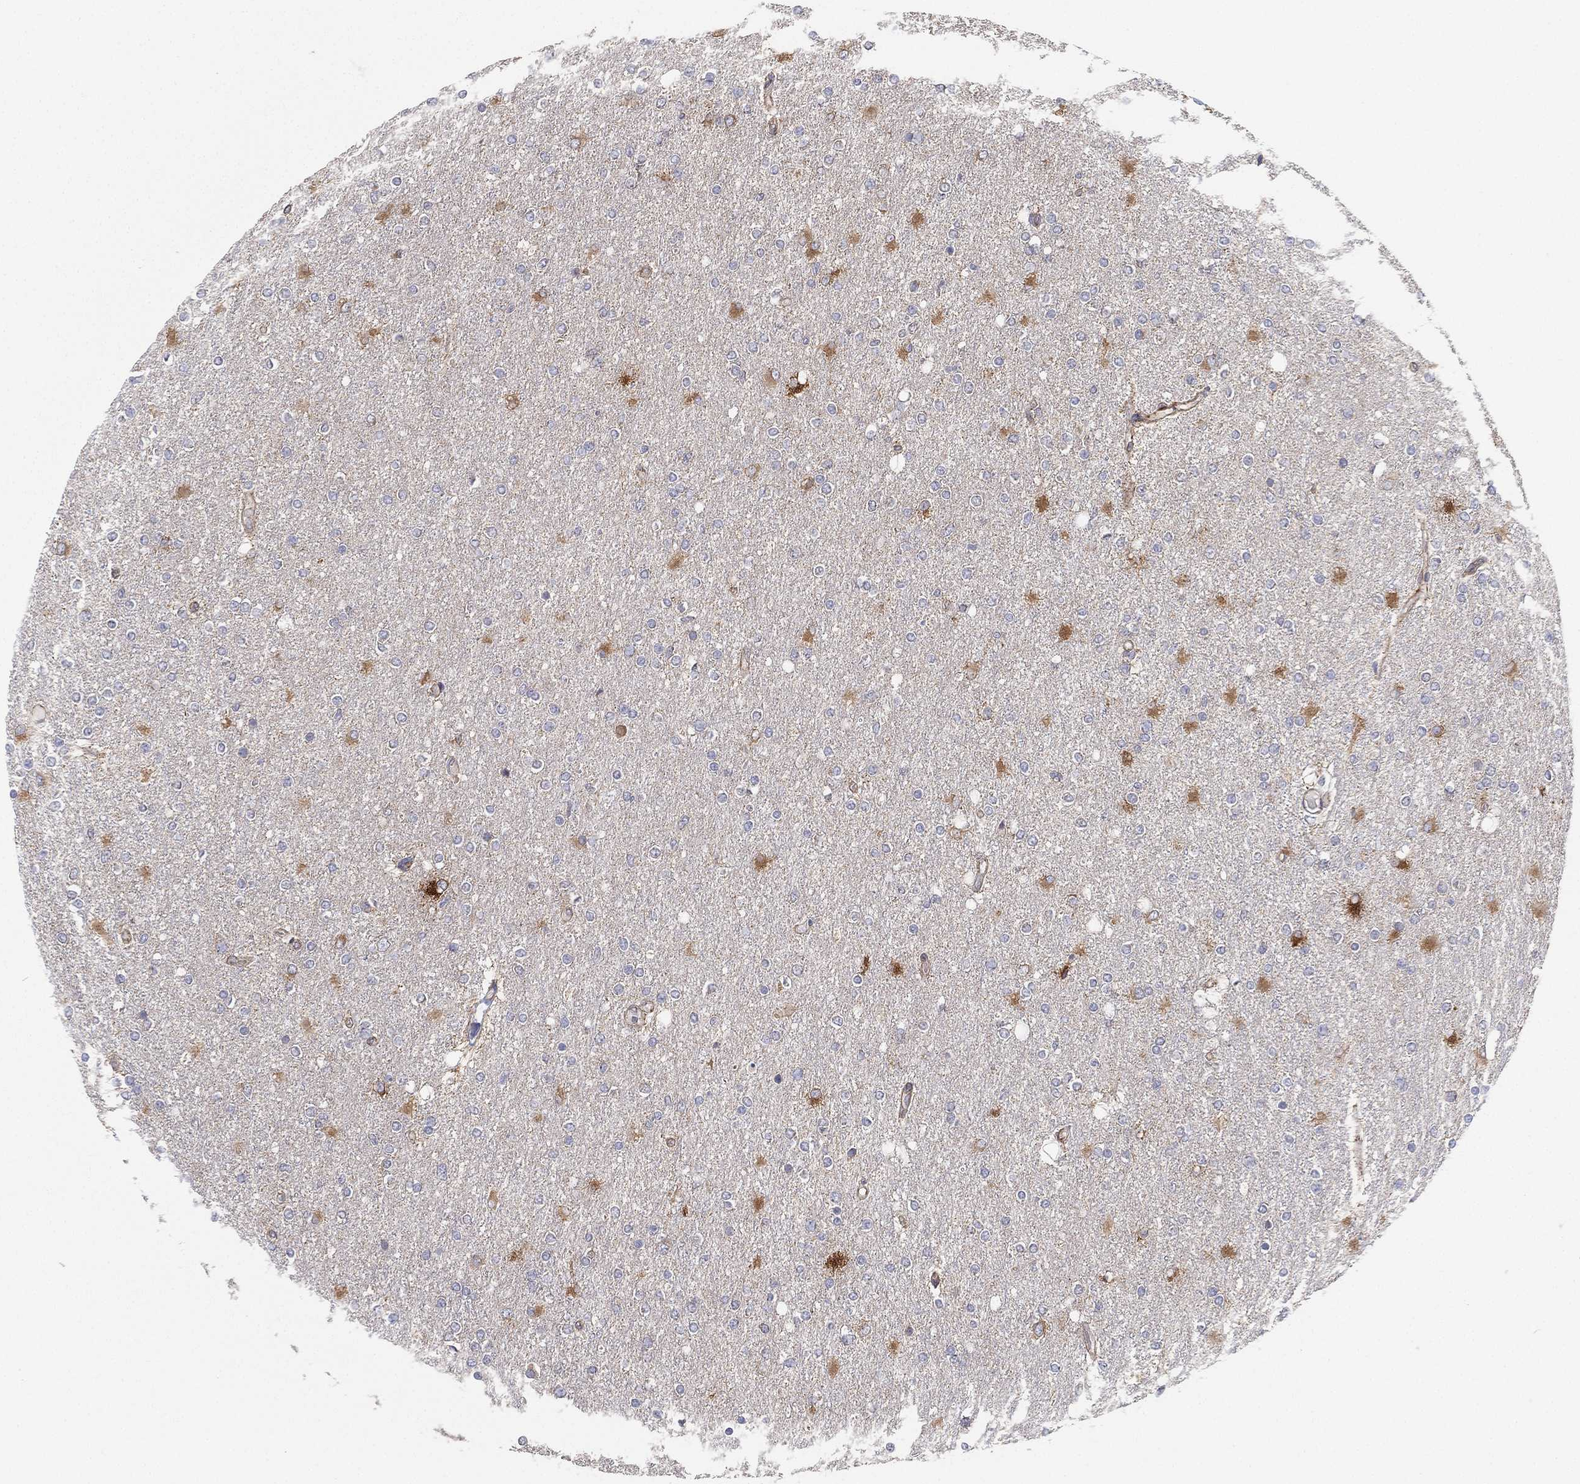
{"staining": {"intensity": "weak", "quantity": "<25%", "location": "cytoplasmic/membranous"}, "tissue": "glioma", "cell_type": "Tumor cells", "image_type": "cancer", "snomed": [{"axis": "morphology", "description": "Glioma, malignant, High grade"}, {"axis": "topography", "description": "Cerebral cortex"}], "caption": "The micrograph exhibits no staining of tumor cells in high-grade glioma (malignant).", "gene": "CYB5B", "patient": {"sex": "male", "age": 70}}